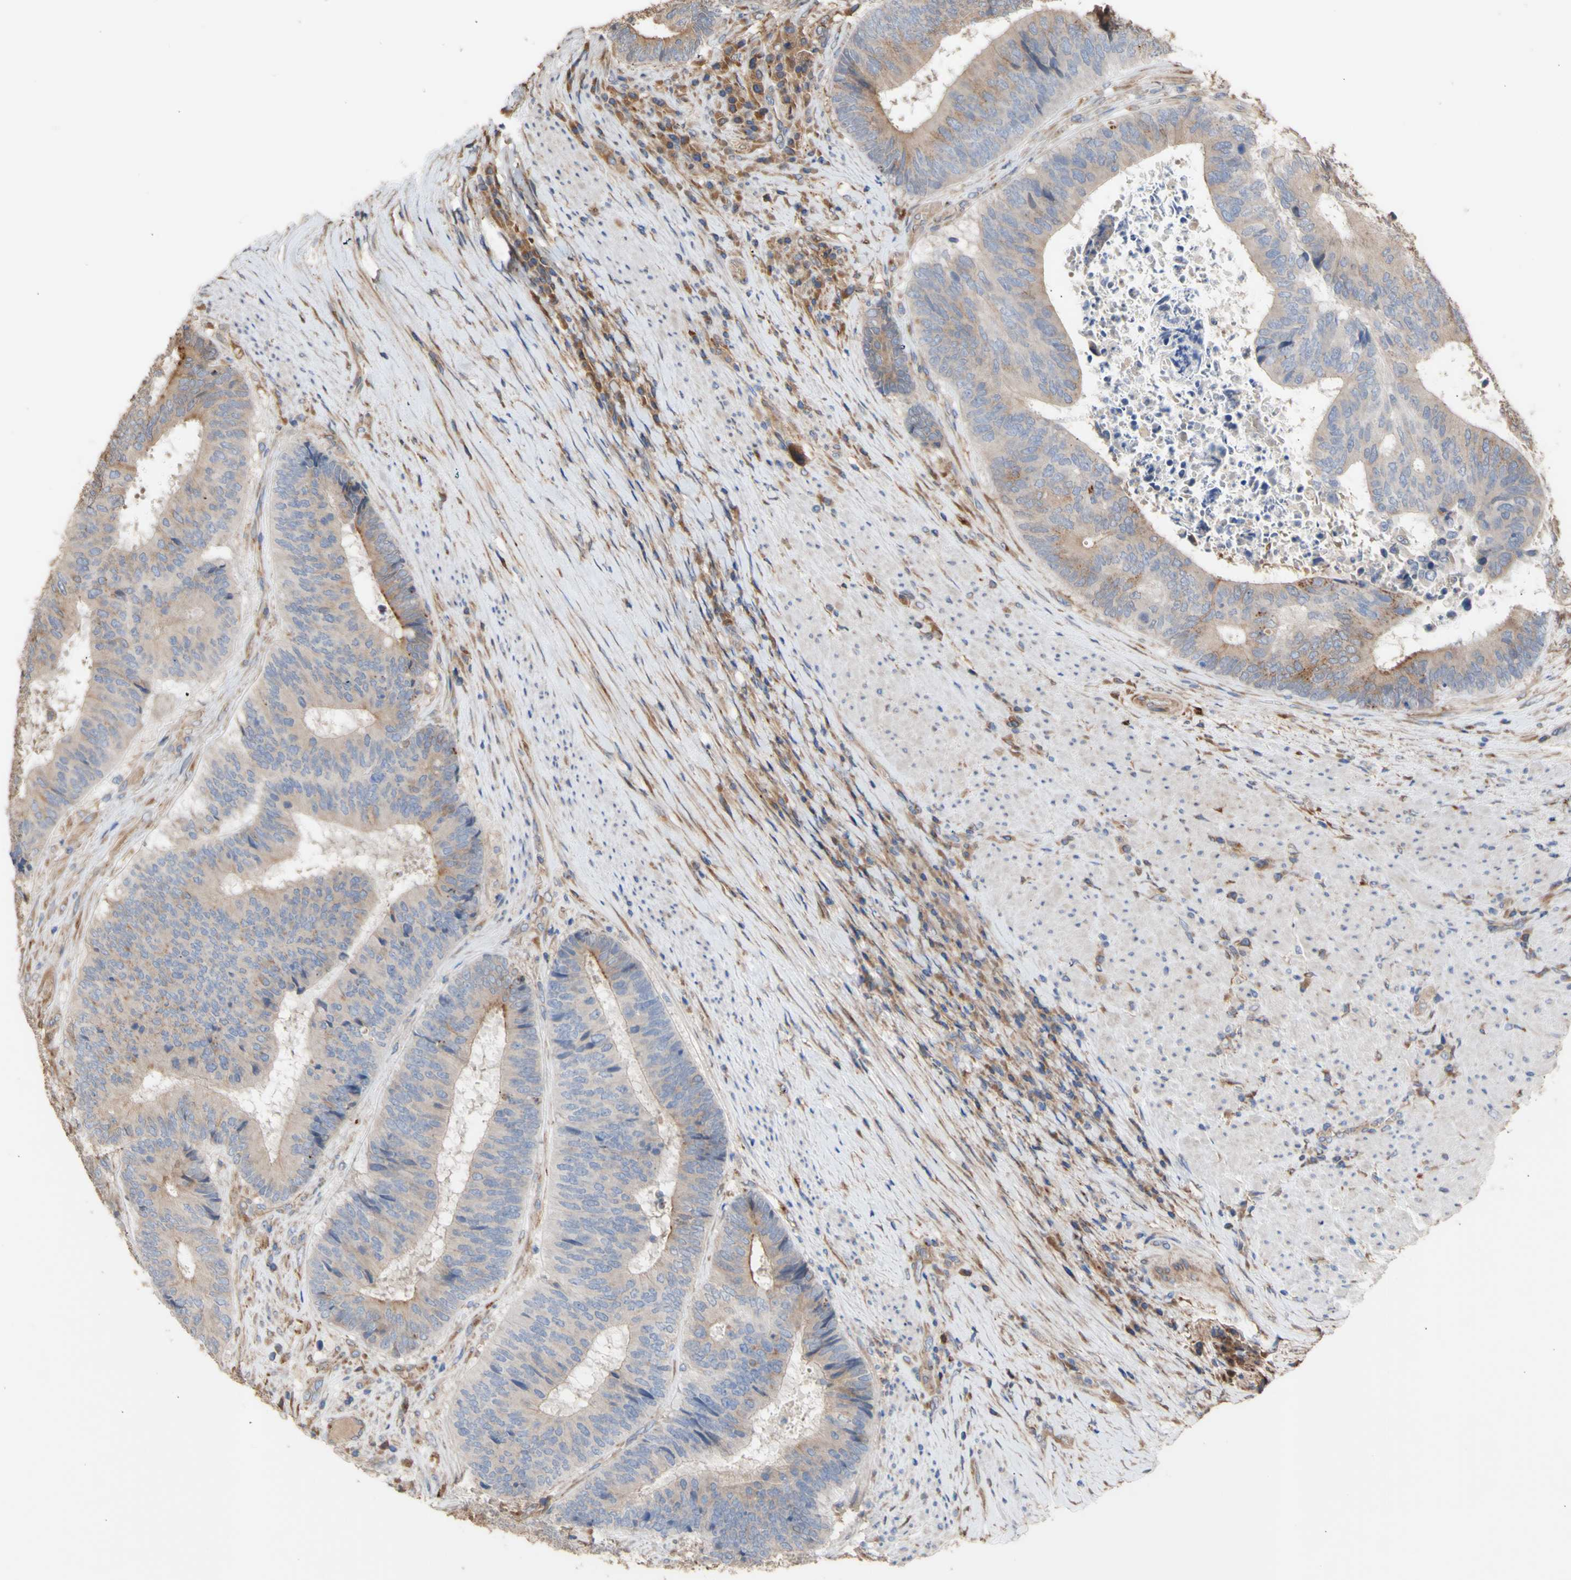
{"staining": {"intensity": "weak", "quantity": "25%-75%", "location": "cytoplasmic/membranous"}, "tissue": "colorectal cancer", "cell_type": "Tumor cells", "image_type": "cancer", "snomed": [{"axis": "morphology", "description": "Adenocarcinoma, NOS"}, {"axis": "topography", "description": "Rectum"}], "caption": "IHC (DAB) staining of human adenocarcinoma (colorectal) reveals weak cytoplasmic/membranous protein expression in about 25%-75% of tumor cells. (Stains: DAB in brown, nuclei in blue, Microscopy: brightfield microscopy at high magnification).", "gene": "NECTIN3", "patient": {"sex": "male", "age": 72}}